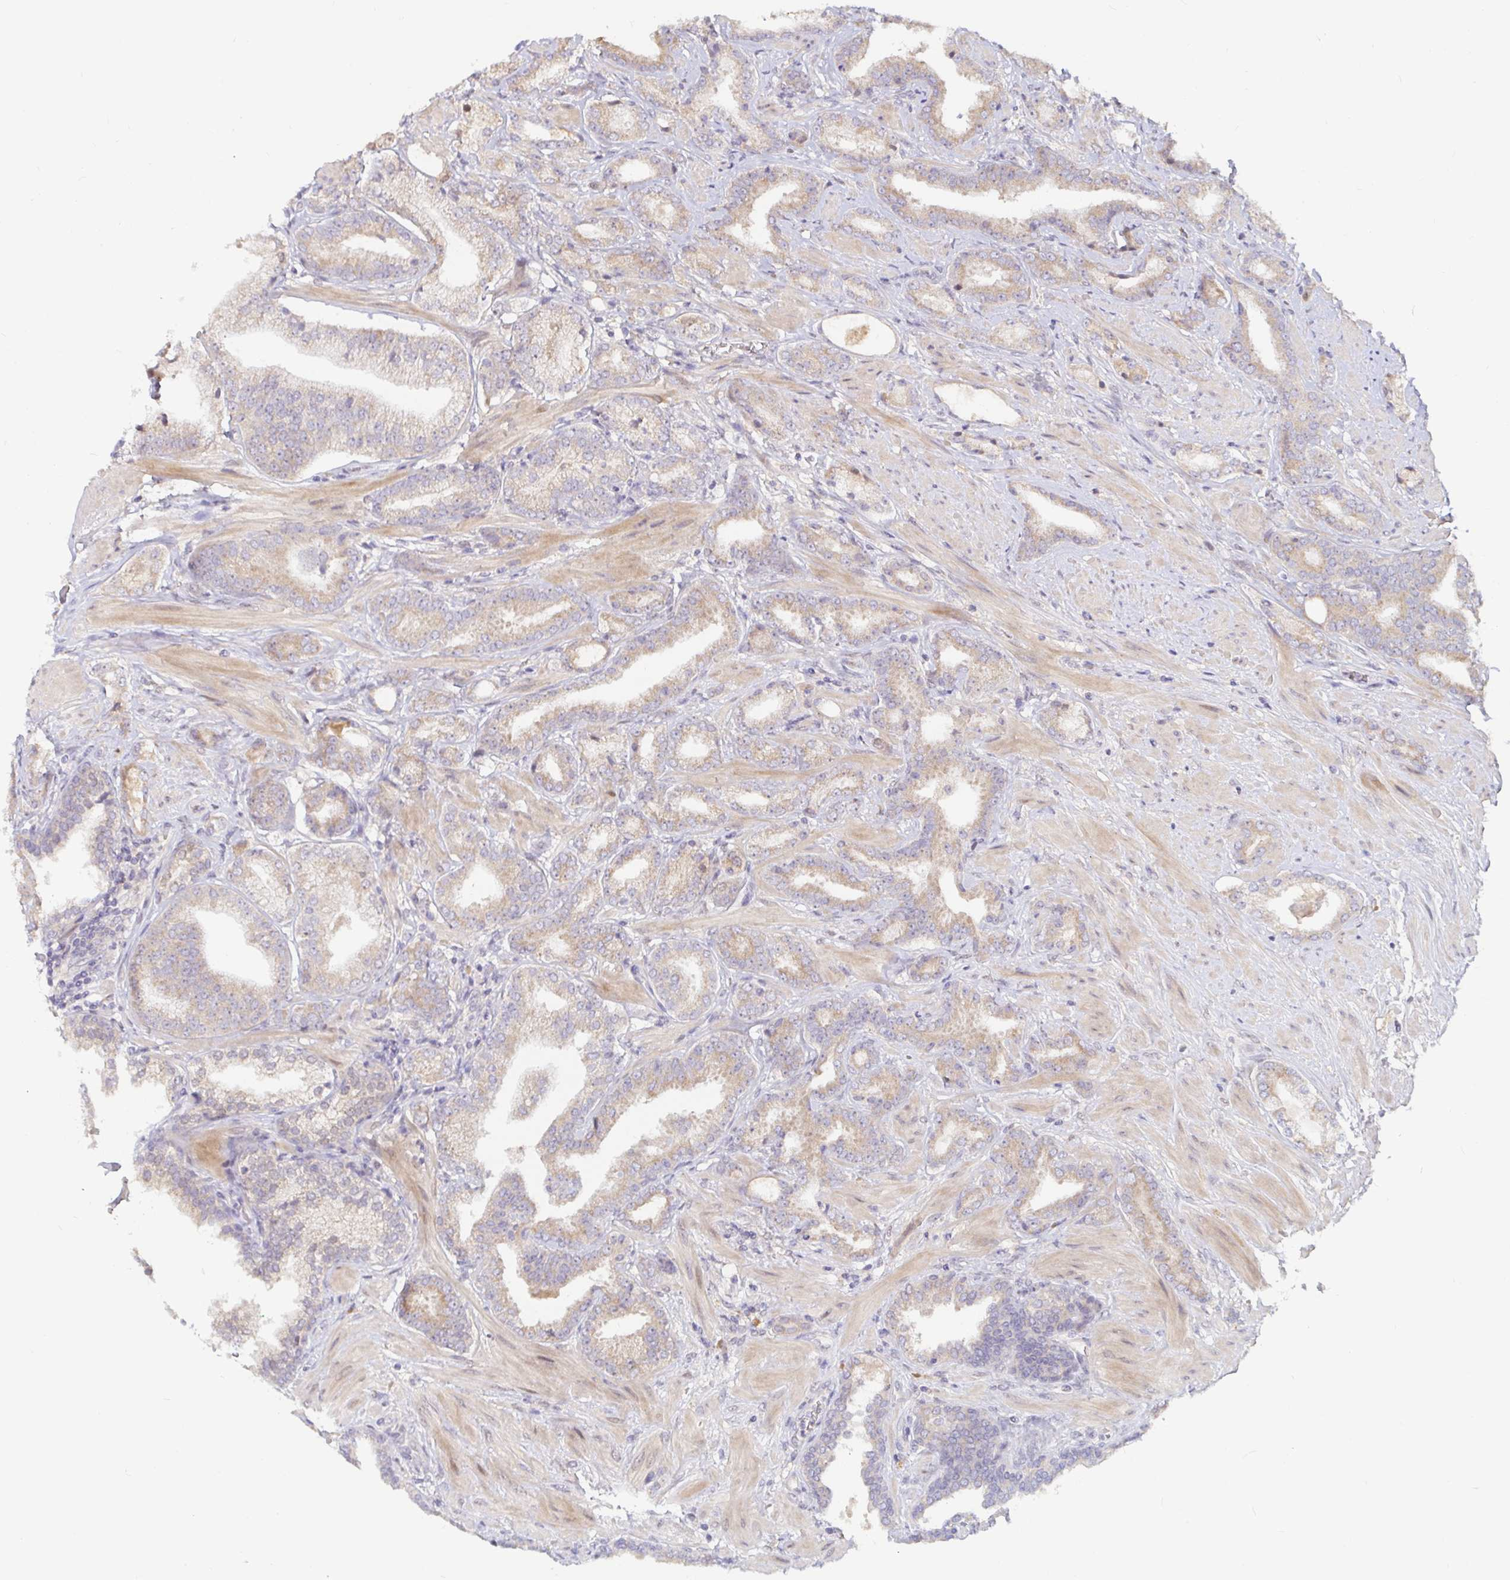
{"staining": {"intensity": "weak", "quantity": ">75%", "location": "cytoplasmic/membranous"}, "tissue": "prostate cancer", "cell_type": "Tumor cells", "image_type": "cancer", "snomed": [{"axis": "morphology", "description": "Adenocarcinoma, High grade"}, {"axis": "topography", "description": "Prostate"}], "caption": "A high-resolution photomicrograph shows immunohistochemistry staining of prostate adenocarcinoma (high-grade), which demonstrates weak cytoplasmic/membranous expression in approximately >75% of tumor cells. (brown staining indicates protein expression, while blue staining denotes nuclei).", "gene": "LARP1", "patient": {"sex": "male", "age": 56}}